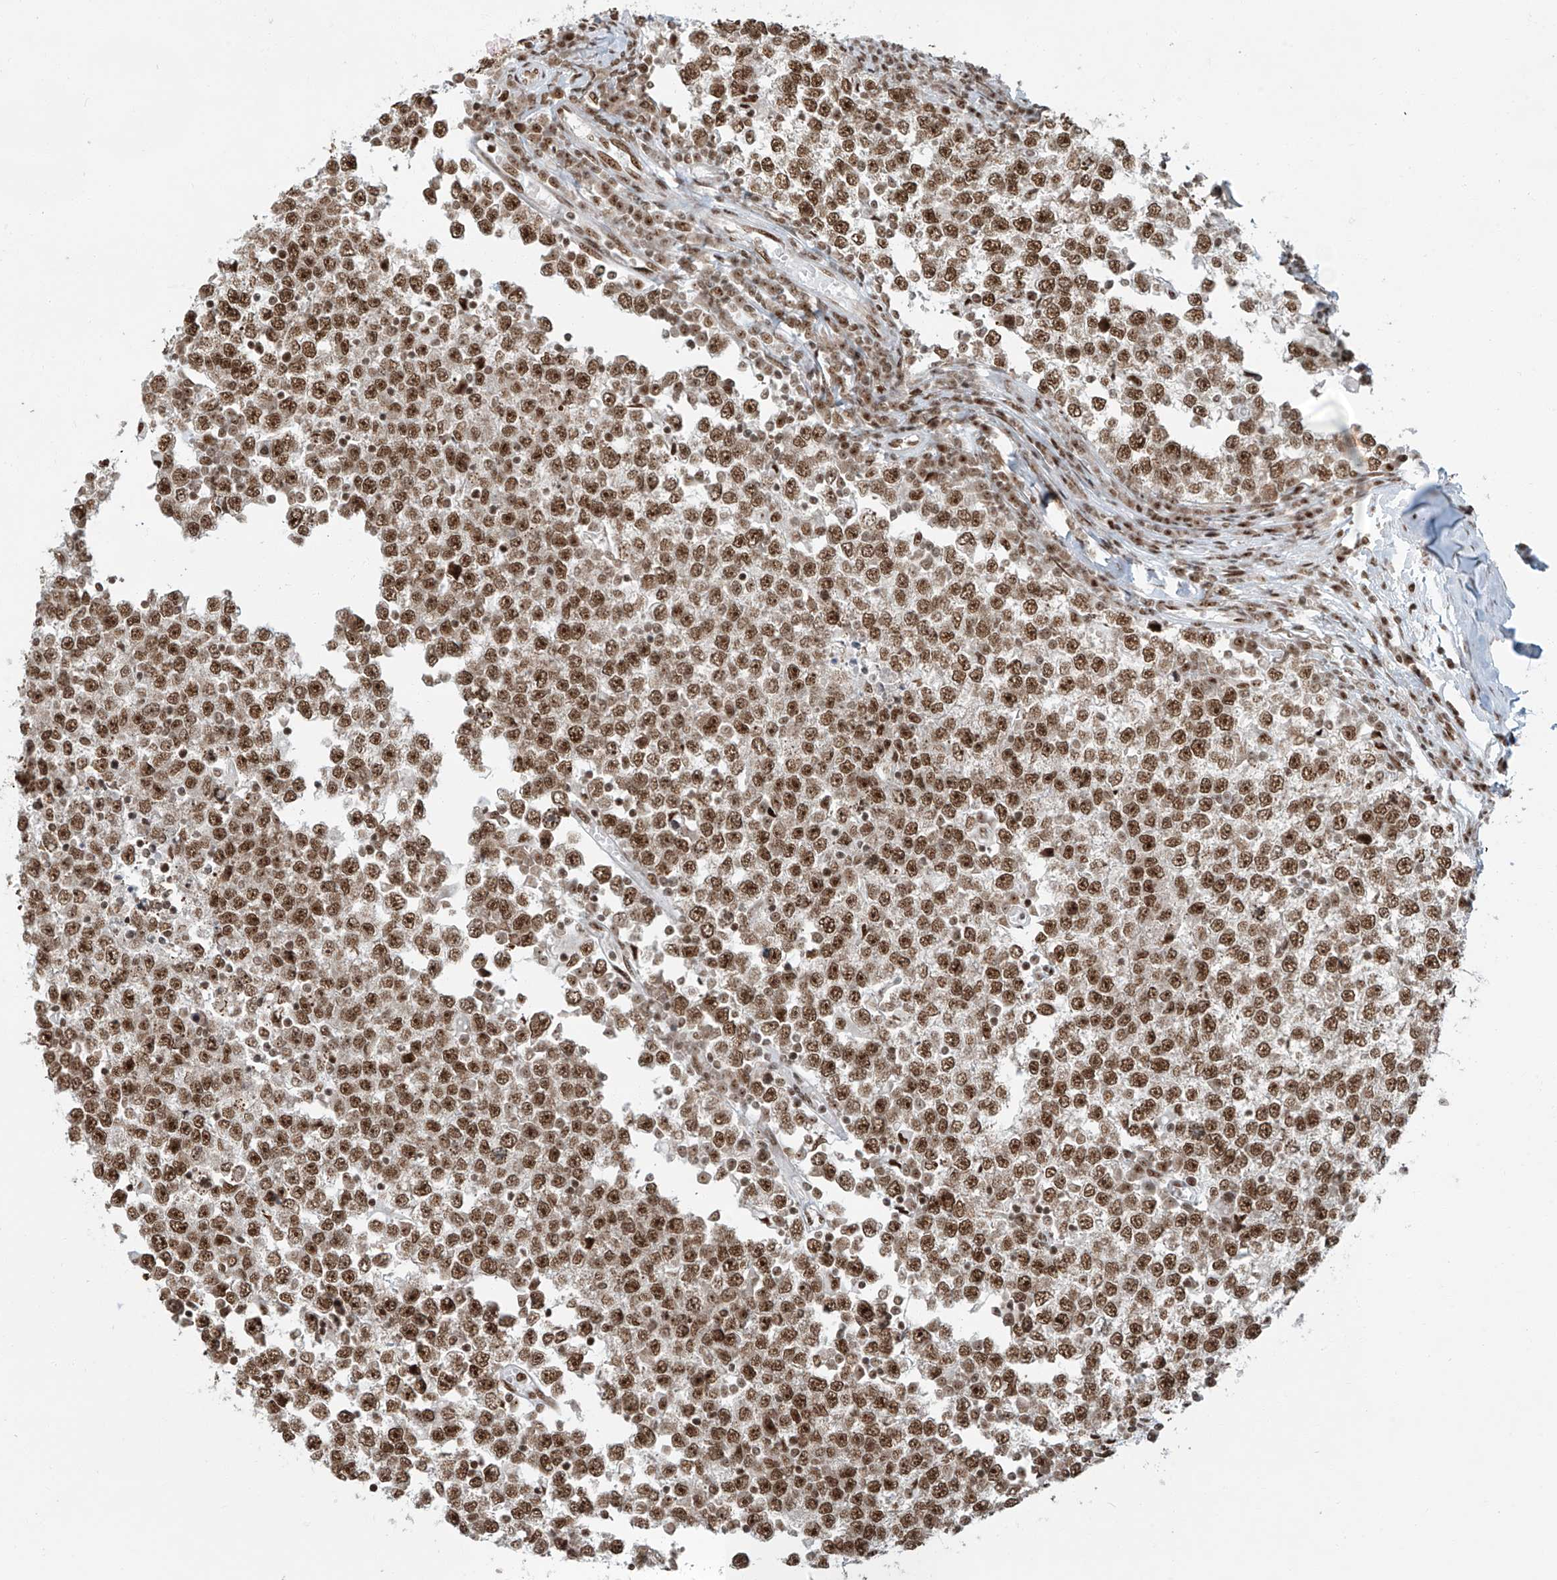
{"staining": {"intensity": "strong", "quantity": ">75%", "location": "nuclear"}, "tissue": "testis cancer", "cell_type": "Tumor cells", "image_type": "cancer", "snomed": [{"axis": "morphology", "description": "Seminoma, NOS"}, {"axis": "topography", "description": "Testis"}], "caption": "Immunohistochemistry (IHC) of testis cancer (seminoma) exhibits high levels of strong nuclear expression in approximately >75% of tumor cells. (Brightfield microscopy of DAB IHC at high magnification).", "gene": "FAM193B", "patient": {"sex": "male", "age": 65}}